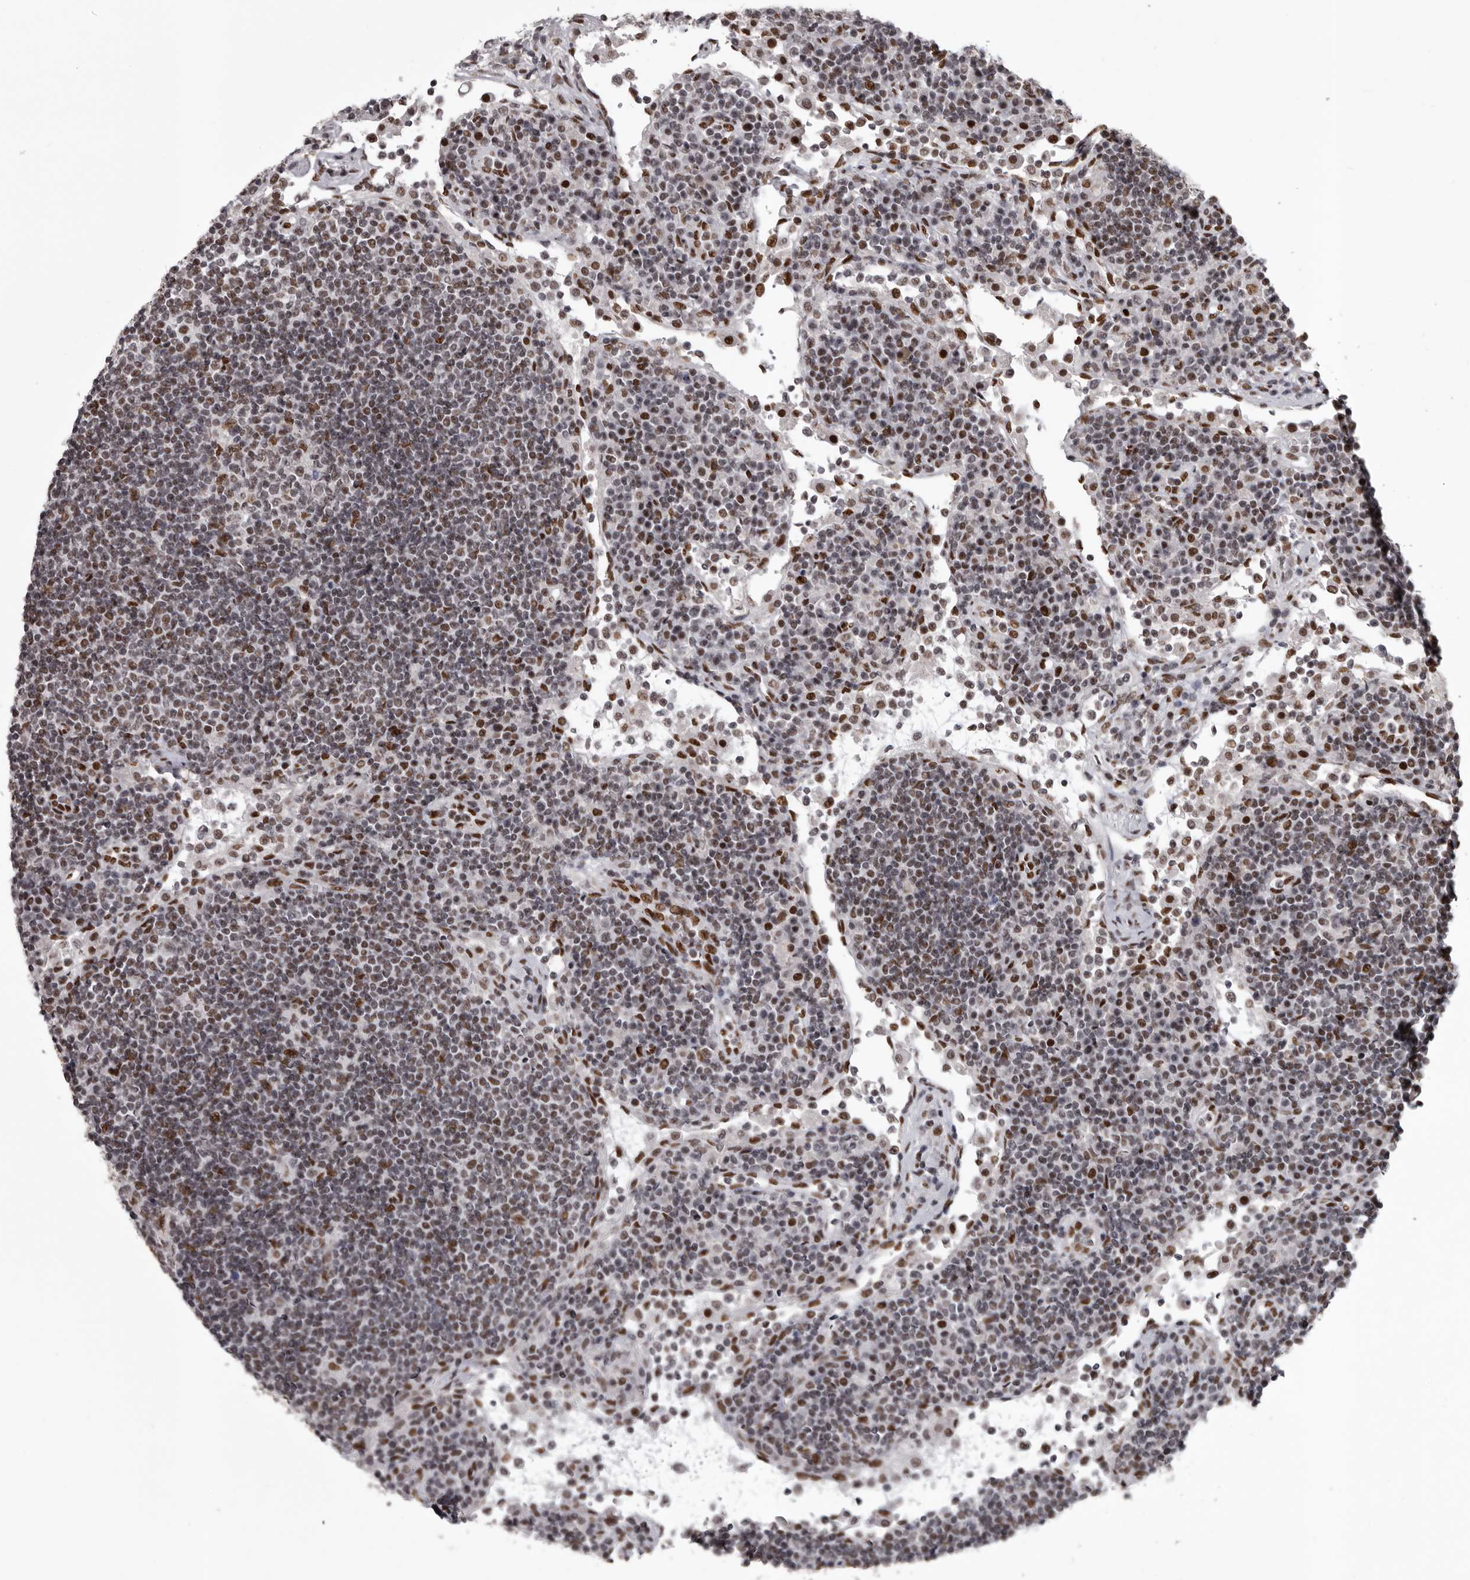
{"staining": {"intensity": "moderate", "quantity": "25%-75%", "location": "nuclear"}, "tissue": "lymph node", "cell_type": "Germinal center cells", "image_type": "normal", "snomed": [{"axis": "morphology", "description": "Normal tissue, NOS"}, {"axis": "topography", "description": "Lymph node"}], "caption": "This is an image of immunohistochemistry staining of unremarkable lymph node, which shows moderate staining in the nuclear of germinal center cells.", "gene": "NUMA1", "patient": {"sex": "female", "age": 53}}